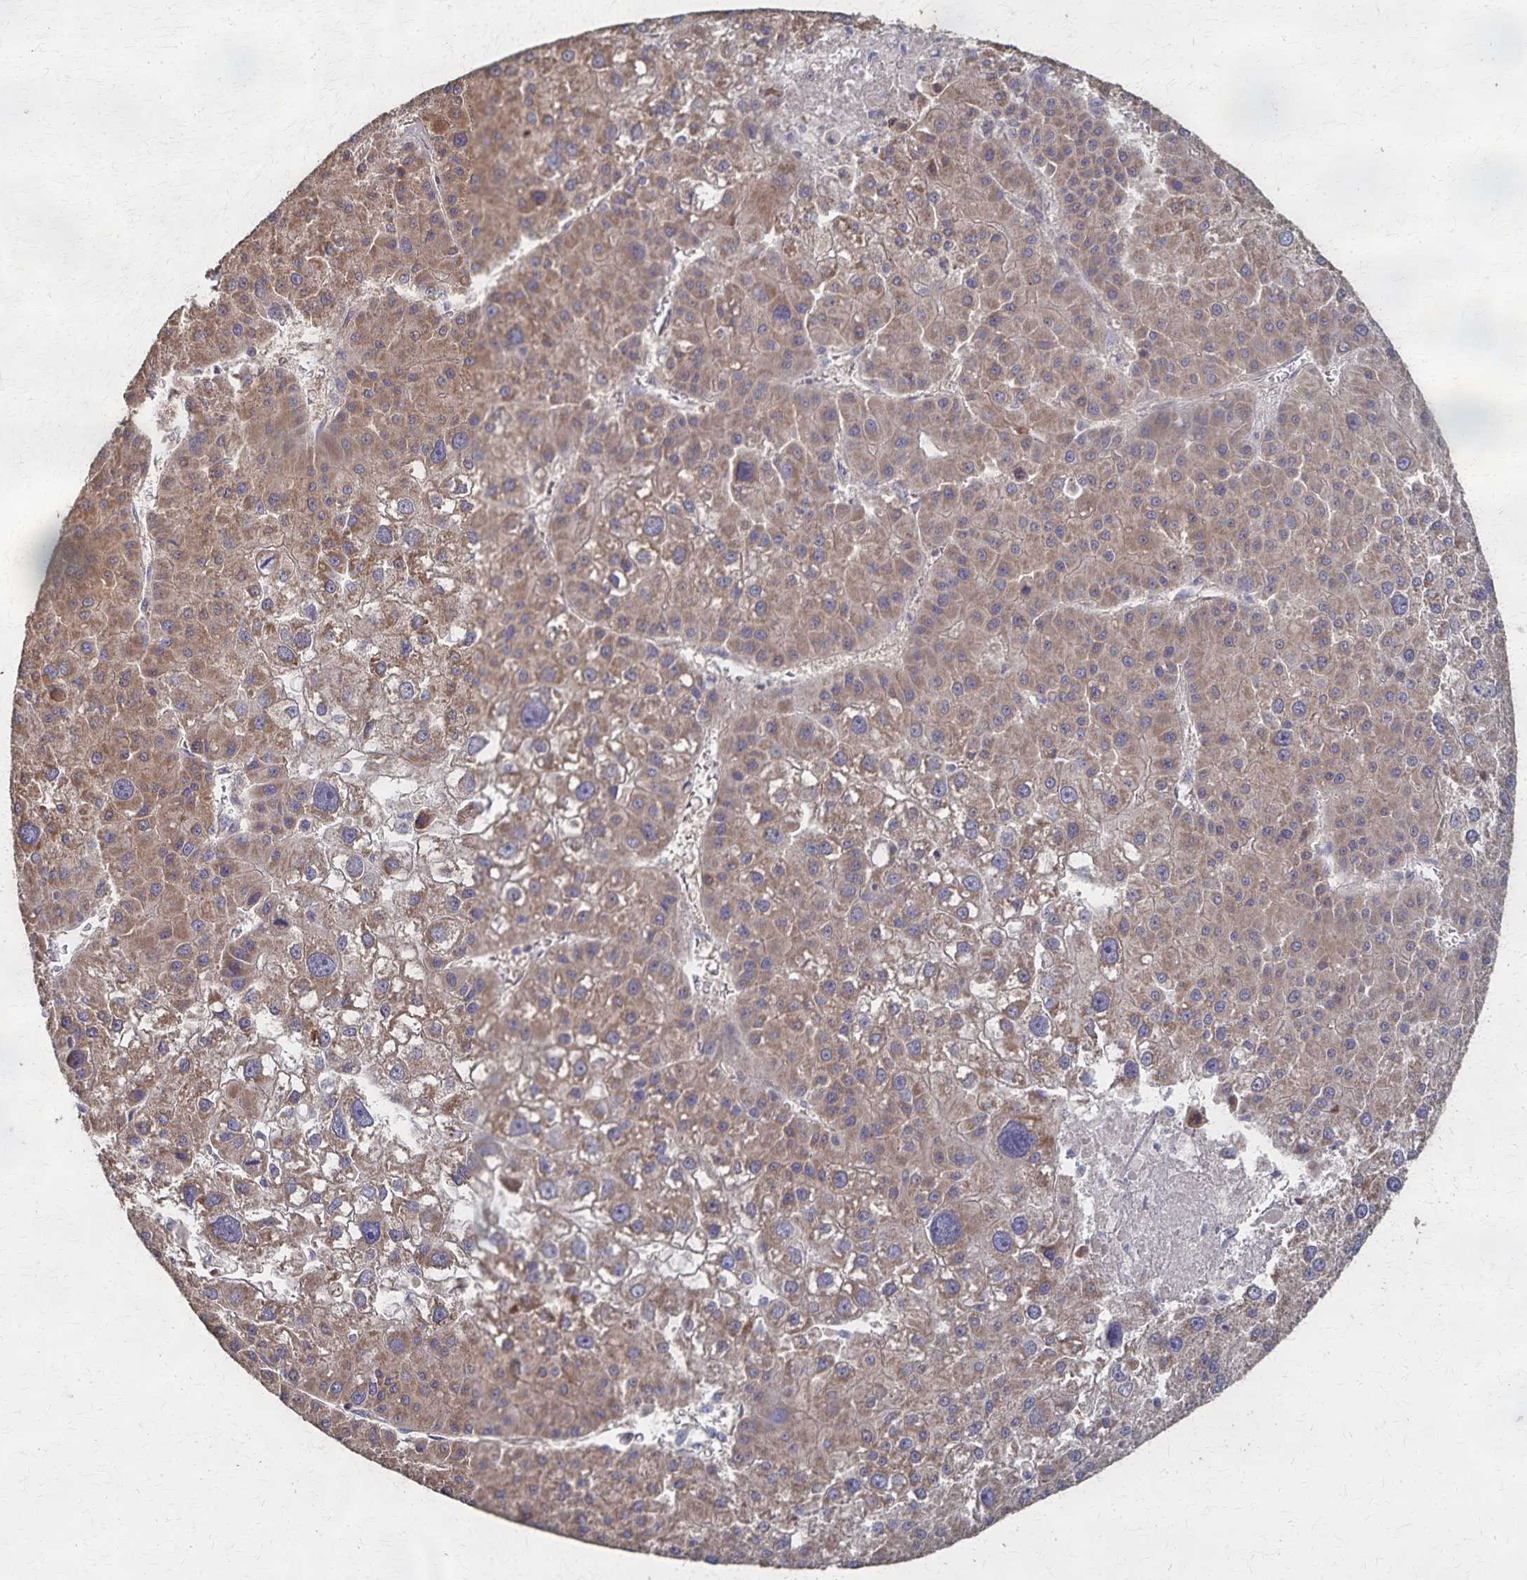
{"staining": {"intensity": "moderate", "quantity": ">75%", "location": "cytoplasmic/membranous"}, "tissue": "liver cancer", "cell_type": "Tumor cells", "image_type": "cancer", "snomed": [{"axis": "morphology", "description": "Carcinoma, Hepatocellular, NOS"}, {"axis": "topography", "description": "Liver"}], "caption": "Immunohistochemical staining of human hepatocellular carcinoma (liver) shows medium levels of moderate cytoplasmic/membranous protein expression in approximately >75% of tumor cells.", "gene": "PGAP2", "patient": {"sex": "male", "age": 73}}